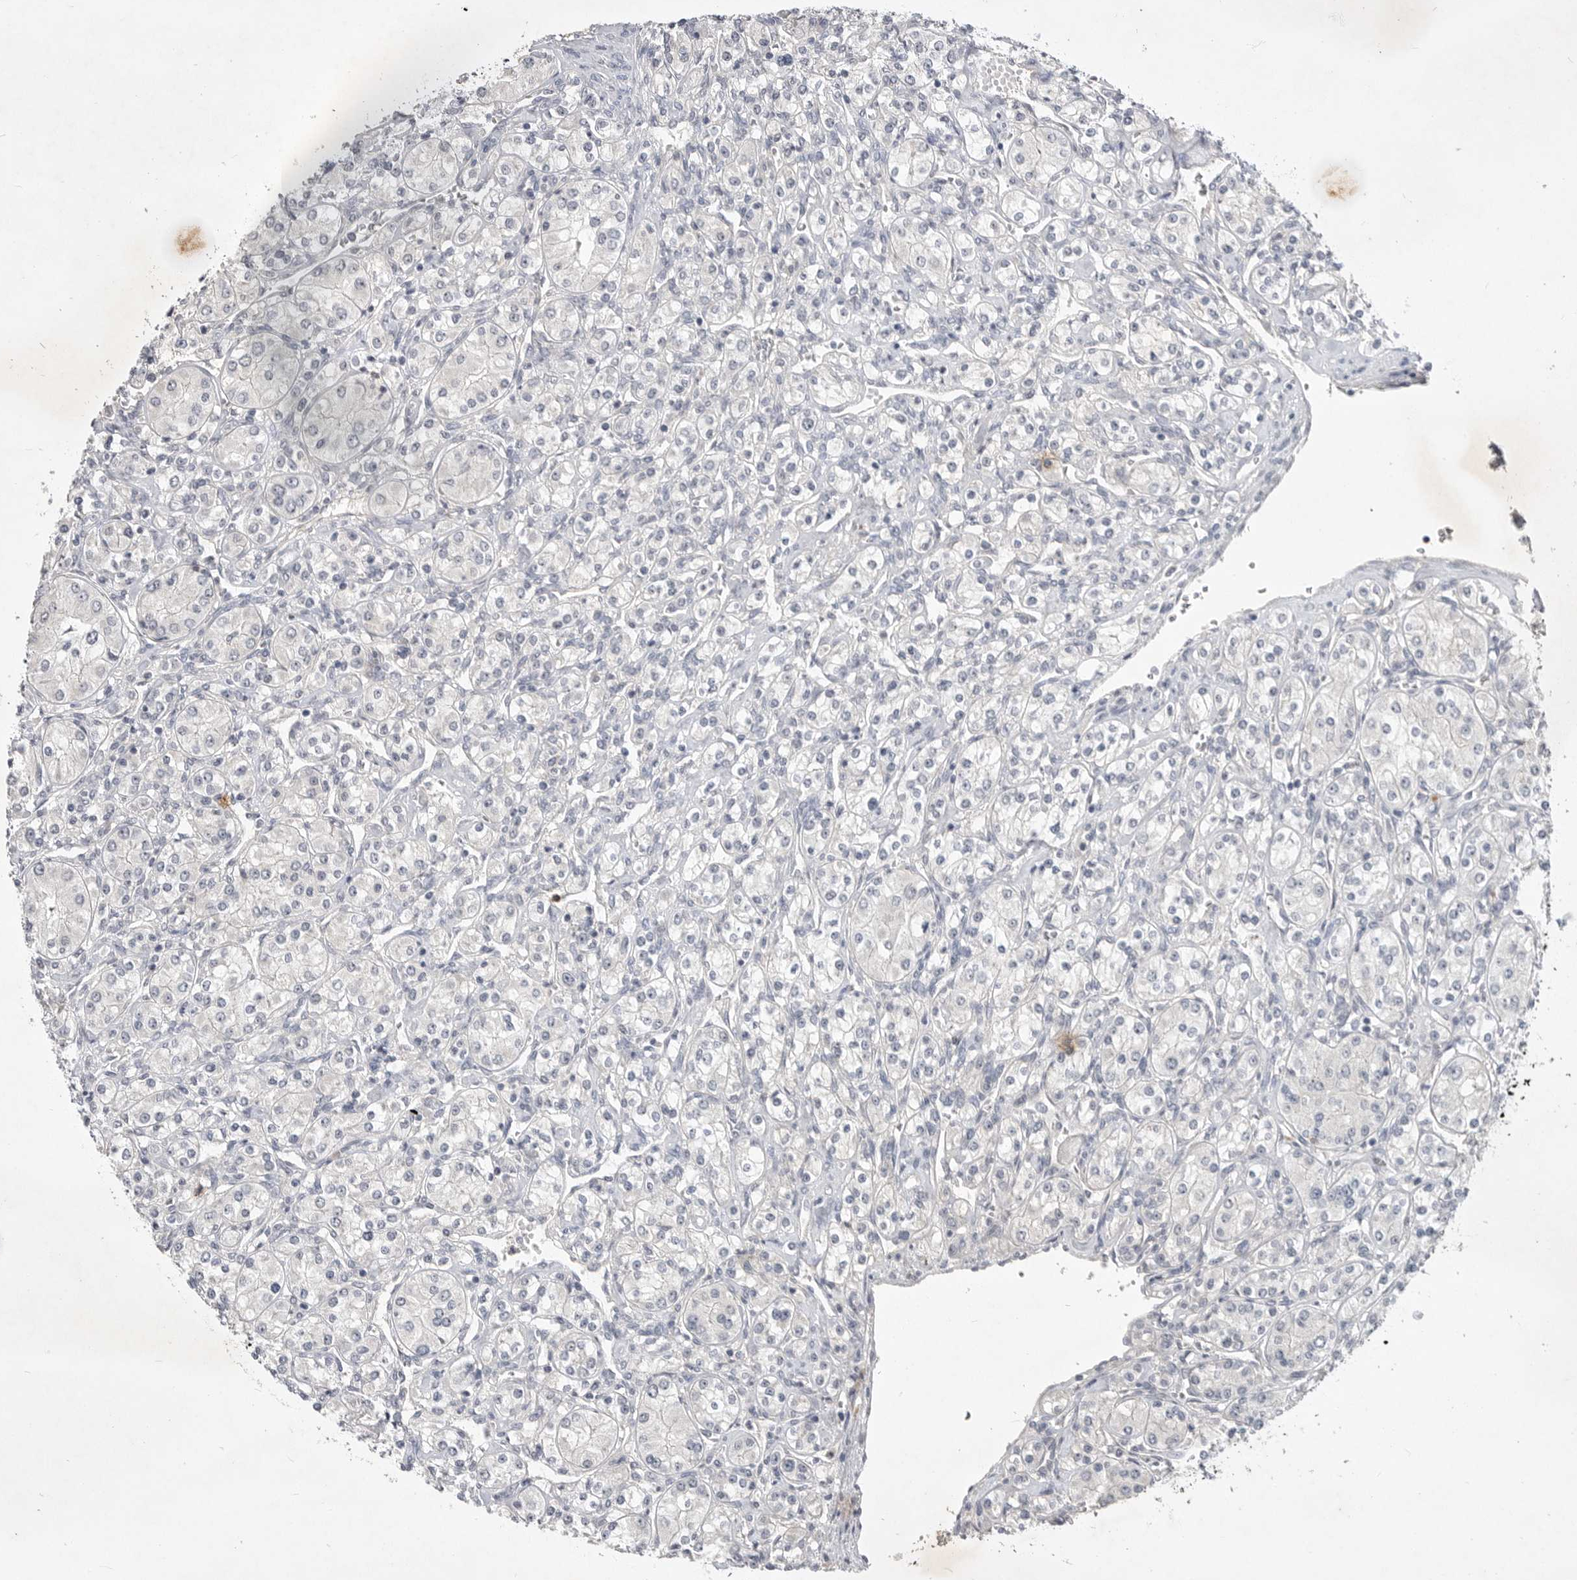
{"staining": {"intensity": "negative", "quantity": "none", "location": "none"}, "tissue": "renal cancer", "cell_type": "Tumor cells", "image_type": "cancer", "snomed": [{"axis": "morphology", "description": "Adenocarcinoma, NOS"}, {"axis": "topography", "description": "Kidney"}], "caption": "Adenocarcinoma (renal) was stained to show a protein in brown. There is no significant expression in tumor cells. (IHC, brightfield microscopy, high magnification).", "gene": "ITGAD", "patient": {"sex": "male", "age": 77}}